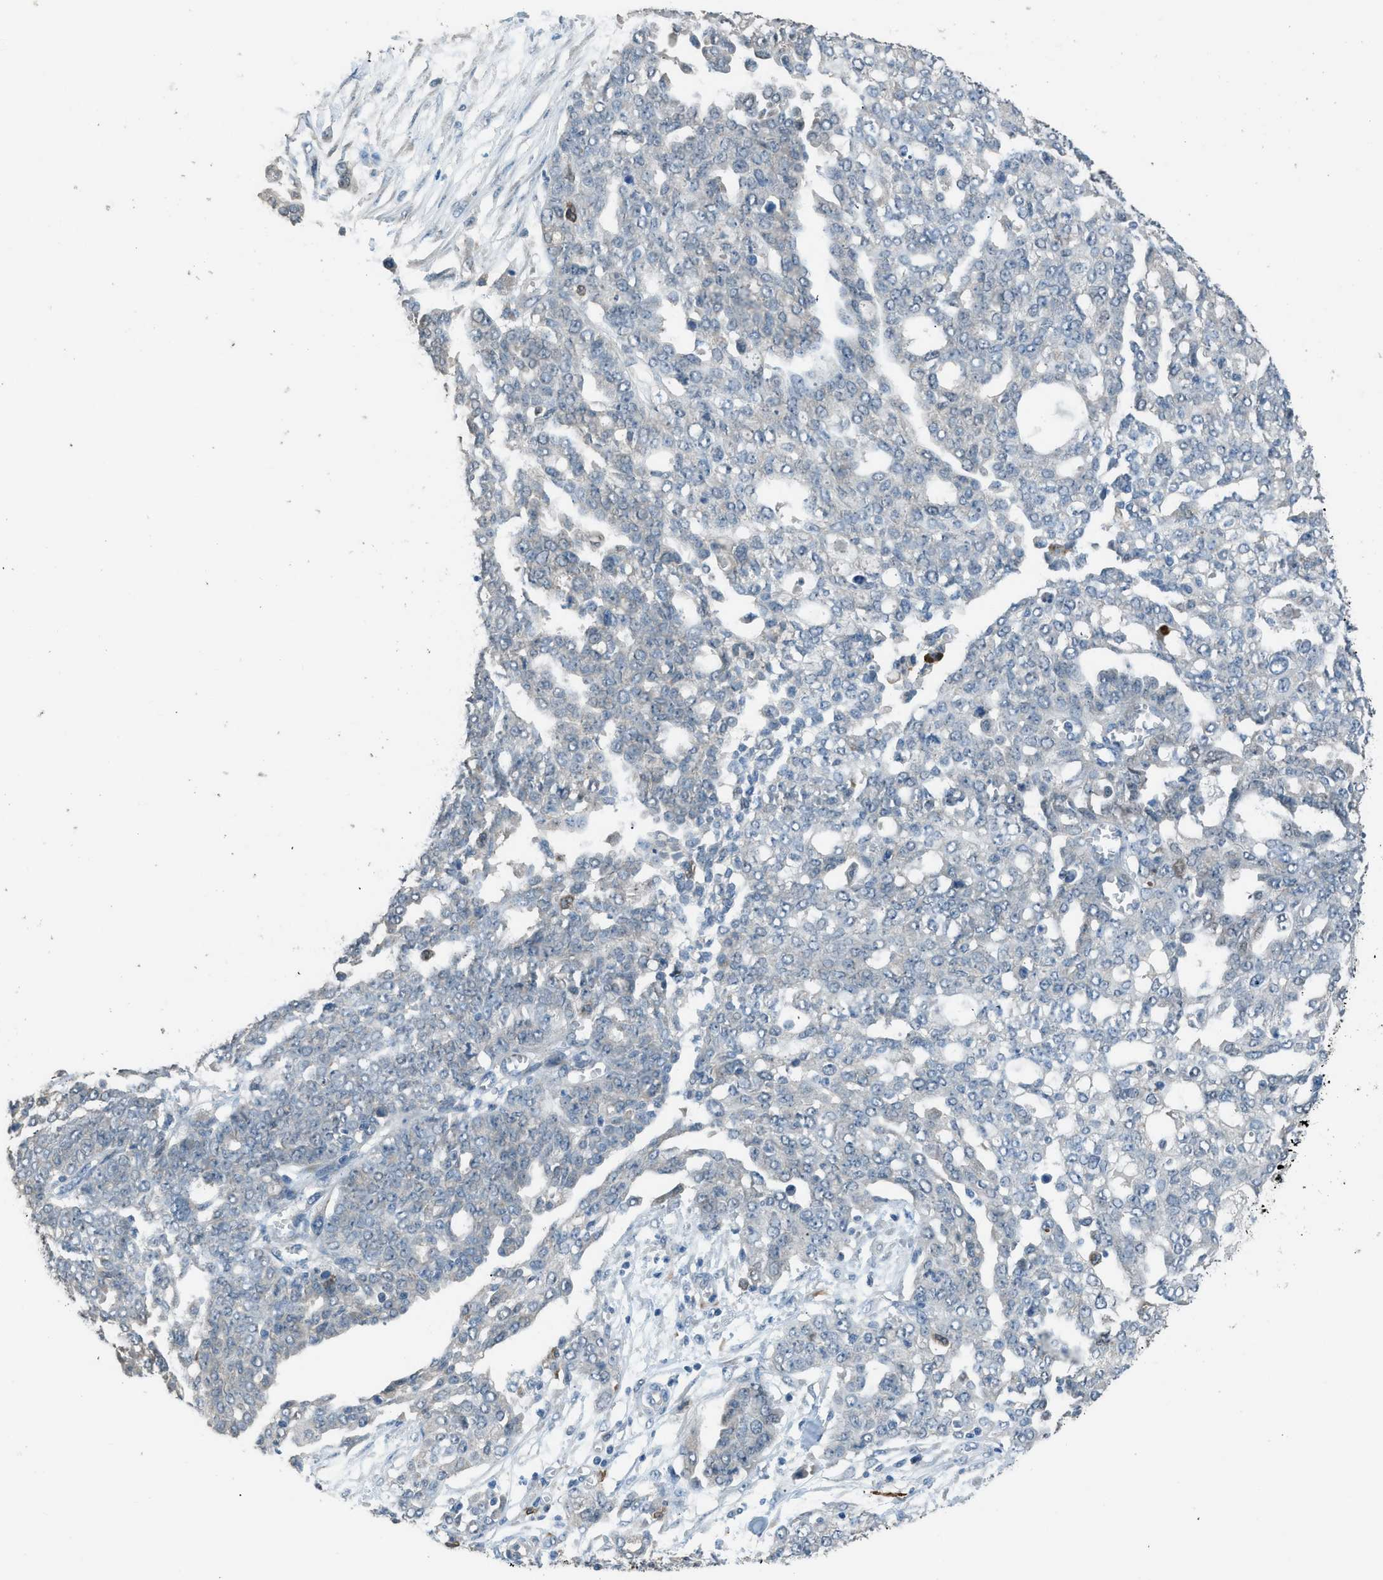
{"staining": {"intensity": "negative", "quantity": "none", "location": "none"}, "tissue": "ovarian cancer", "cell_type": "Tumor cells", "image_type": "cancer", "snomed": [{"axis": "morphology", "description": "Cystadenocarcinoma, serous, NOS"}, {"axis": "topography", "description": "Soft tissue"}, {"axis": "topography", "description": "Ovary"}], "caption": "Immunohistochemistry photomicrograph of neoplastic tissue: ovarian serous cystadenocarcinoma stained with DAB (3,3'-diaminobenzidine) reveals no significant protein staining in tumor cells.", "gene": "TIMD4", "patient": {"sex": "female", "age": 57}}